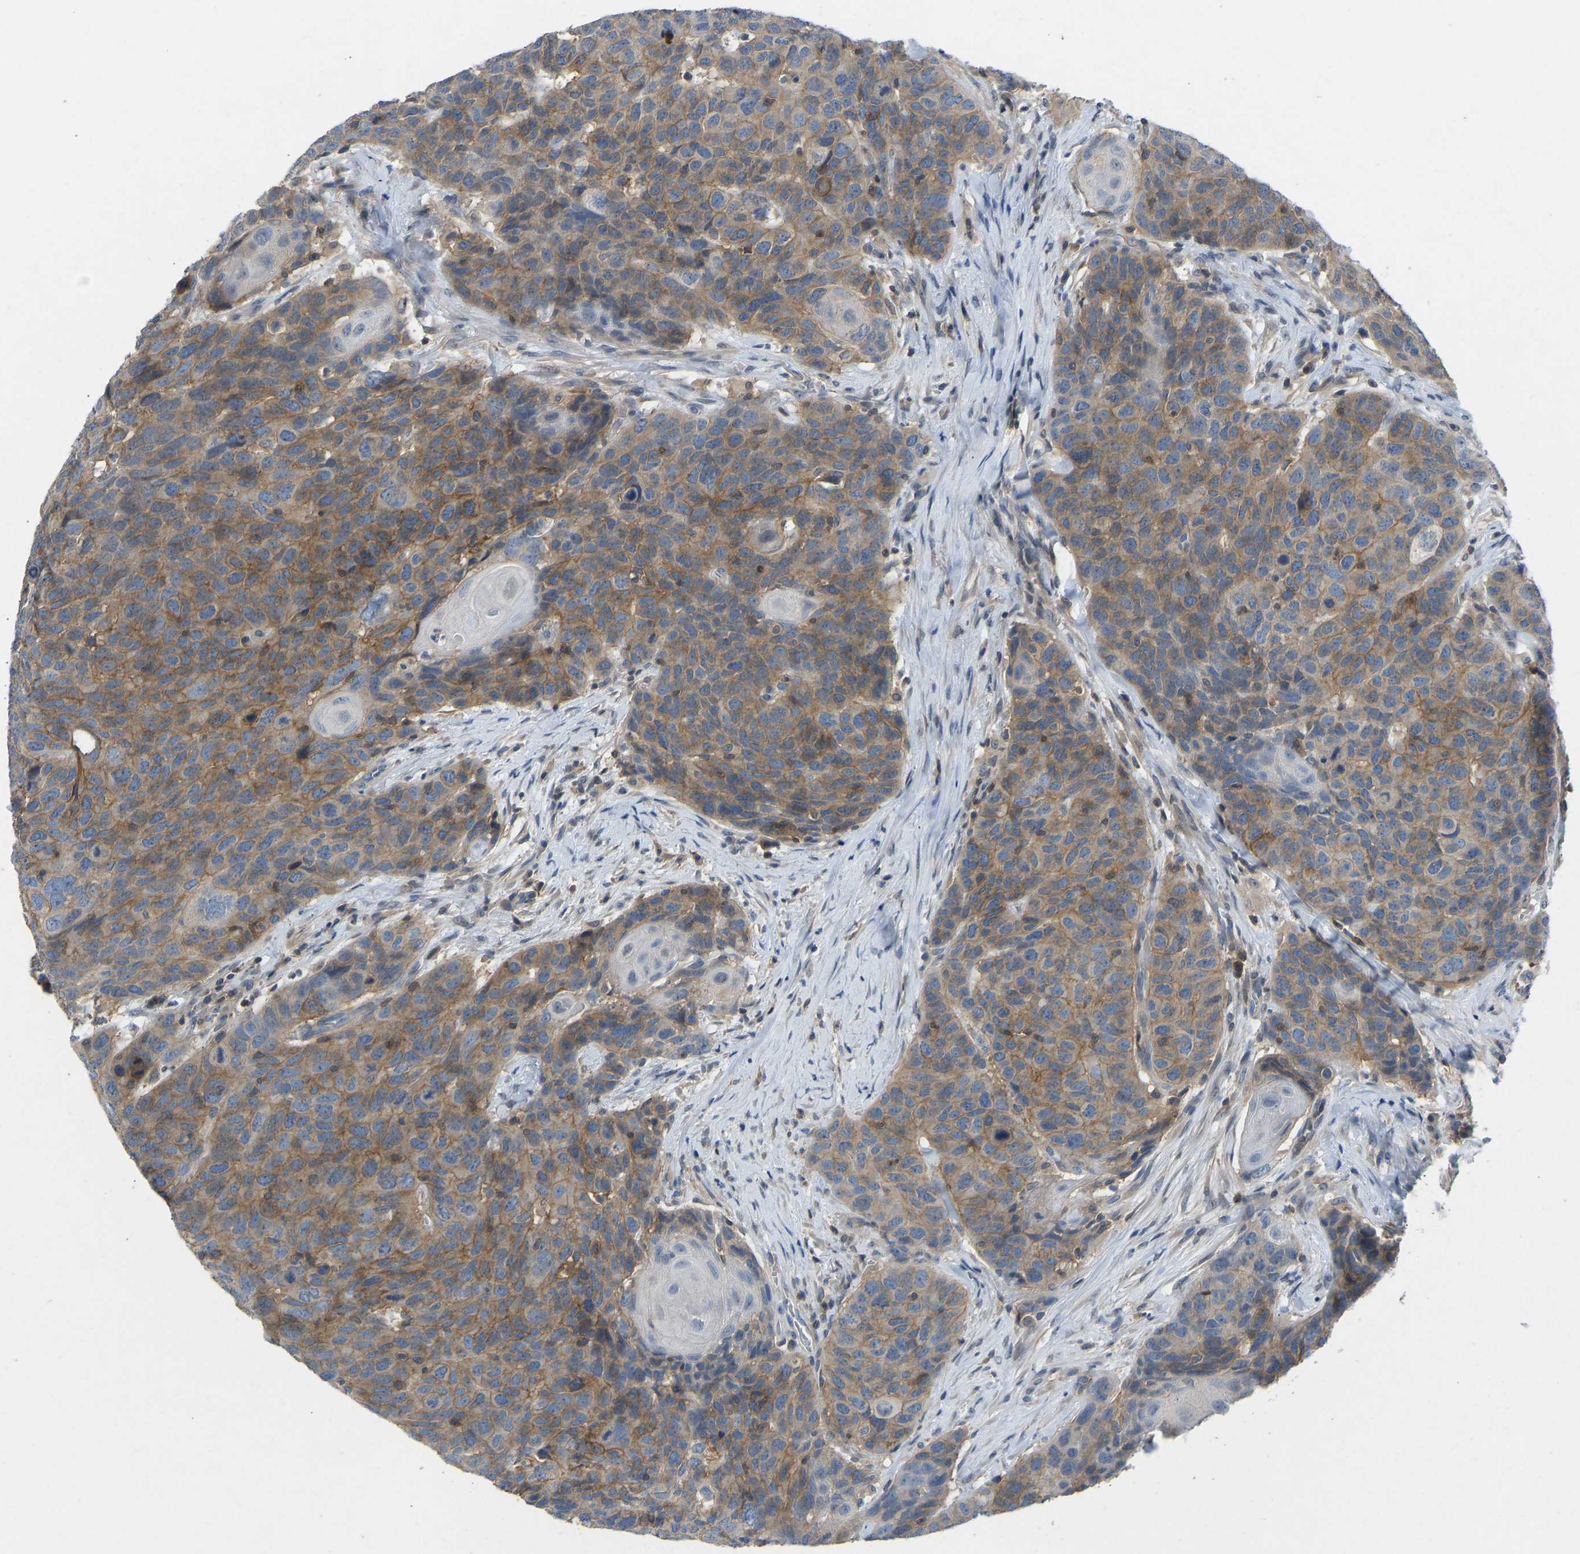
{"staining": {"intensity": "moderate", "quantity": ">75%", "location": "cytoplasmic/membranous"}, "tissue": "head and neck cancer", "cell_type": "Tumor cells", "image_type": "cancer", "snomed": [{"axis": "morphology", "description": "Squamous cell carcinoma, NOS"}, {"axis": "topography", "description": "Head-Neck"}], "caption": "Immunohistochemical staining of human squamous cell carcinoma (head and neck) displays moderate cytoplasmic/membranous protein positivity in about >75% of tumor cells.", "gene": "NDRG3", "patient": {"sex": "male", "age": 66}}